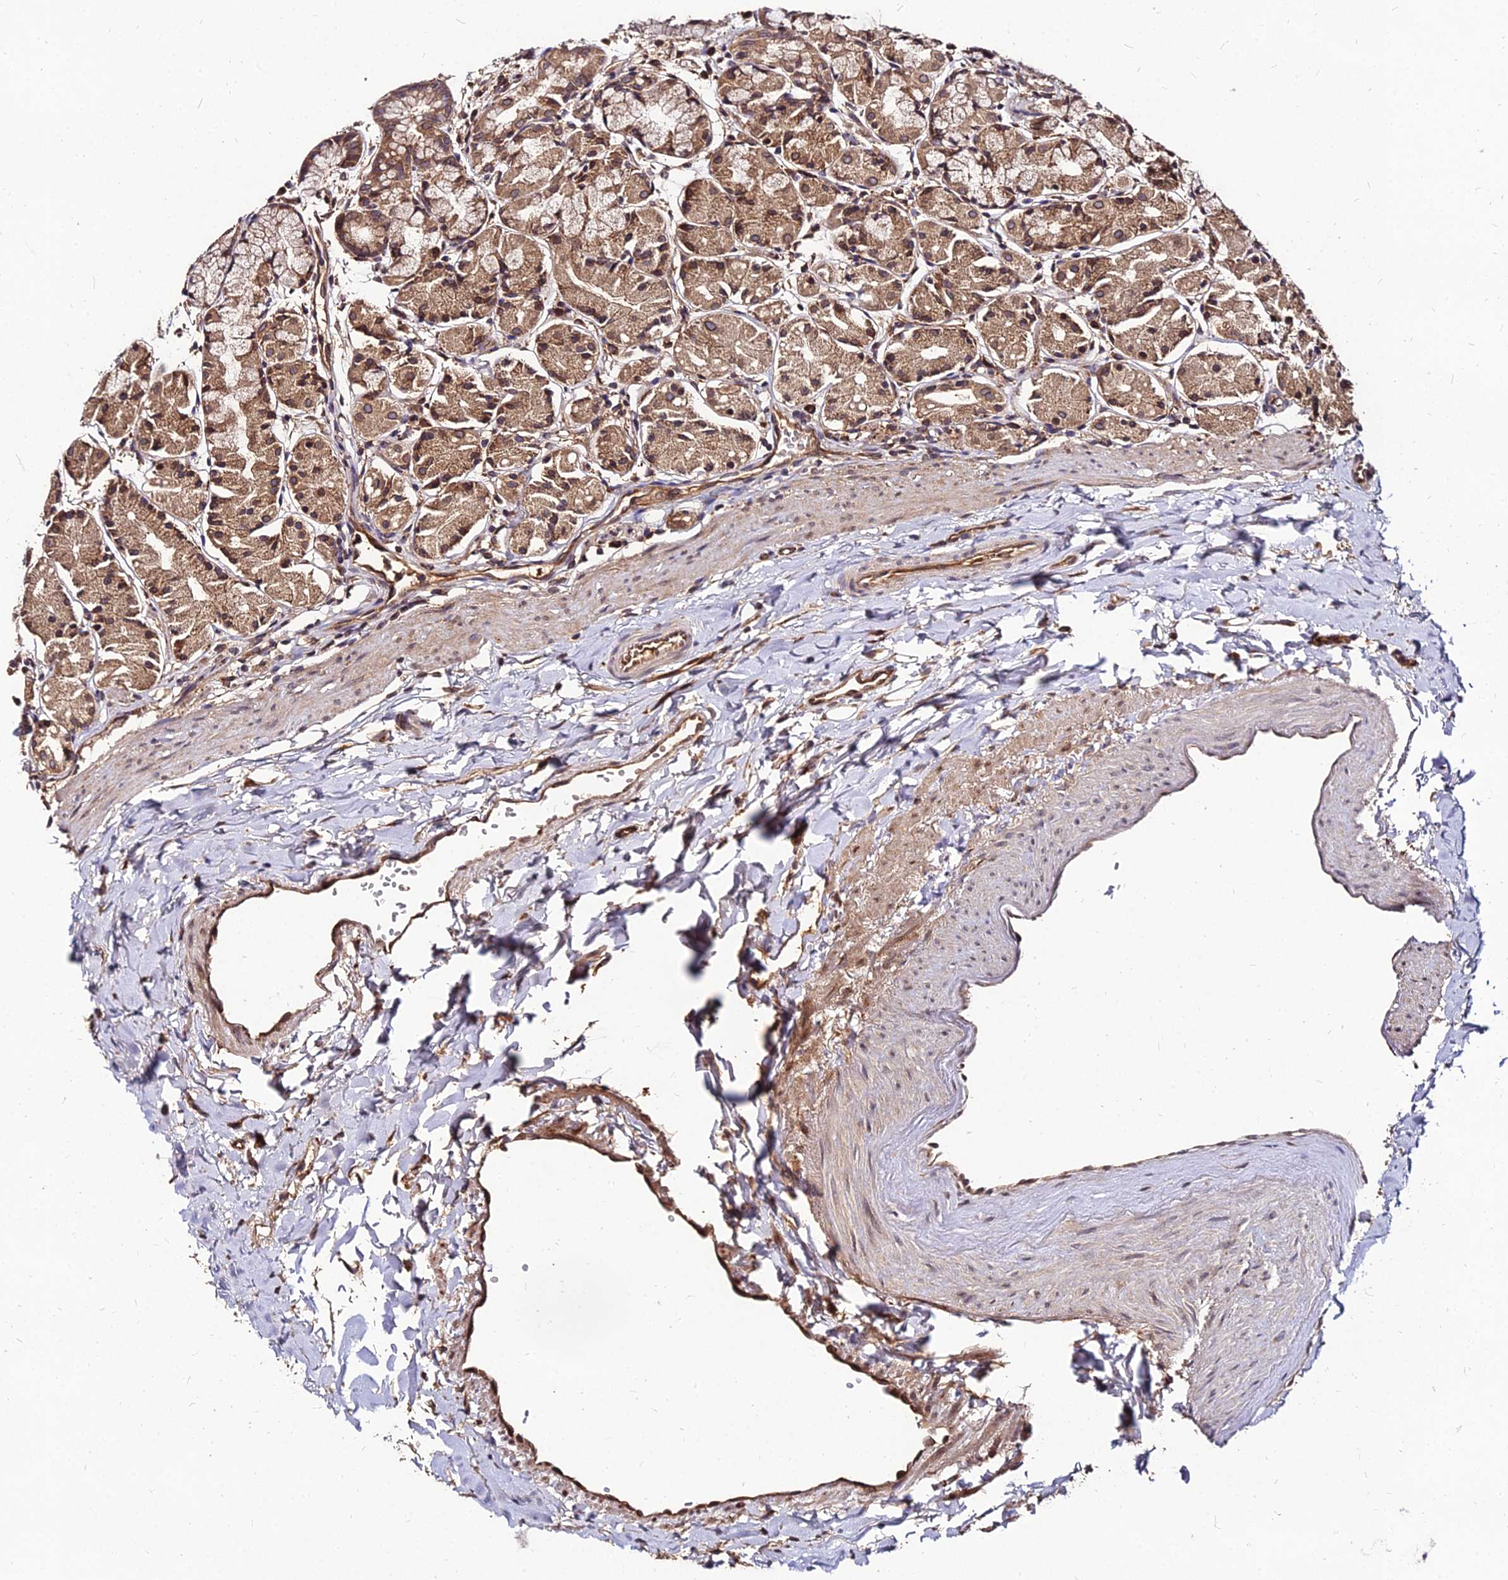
{"staining": {"intensity": "moderate", "quantity": ">75%", "location": "cytoplasmic/membranous,nuclear"}, "tissue": "stomach", "cell_type": "Glandular cells", "image_type": "normal", "snomed": [{"axis": "morphology", "description": "Normal tissue, NOS"}, {"axis": "topography", "description": "Stomach, upper"}], "caption": "A photomicrograph of human stomach stained for a protein exhibits moderate cytoplasmic/membranous,nuclear brown staining in glandular cells. Nuclei are stained in blue.", "gene": "PDE4D", "patient": {"sex": "male", "age": 47}}